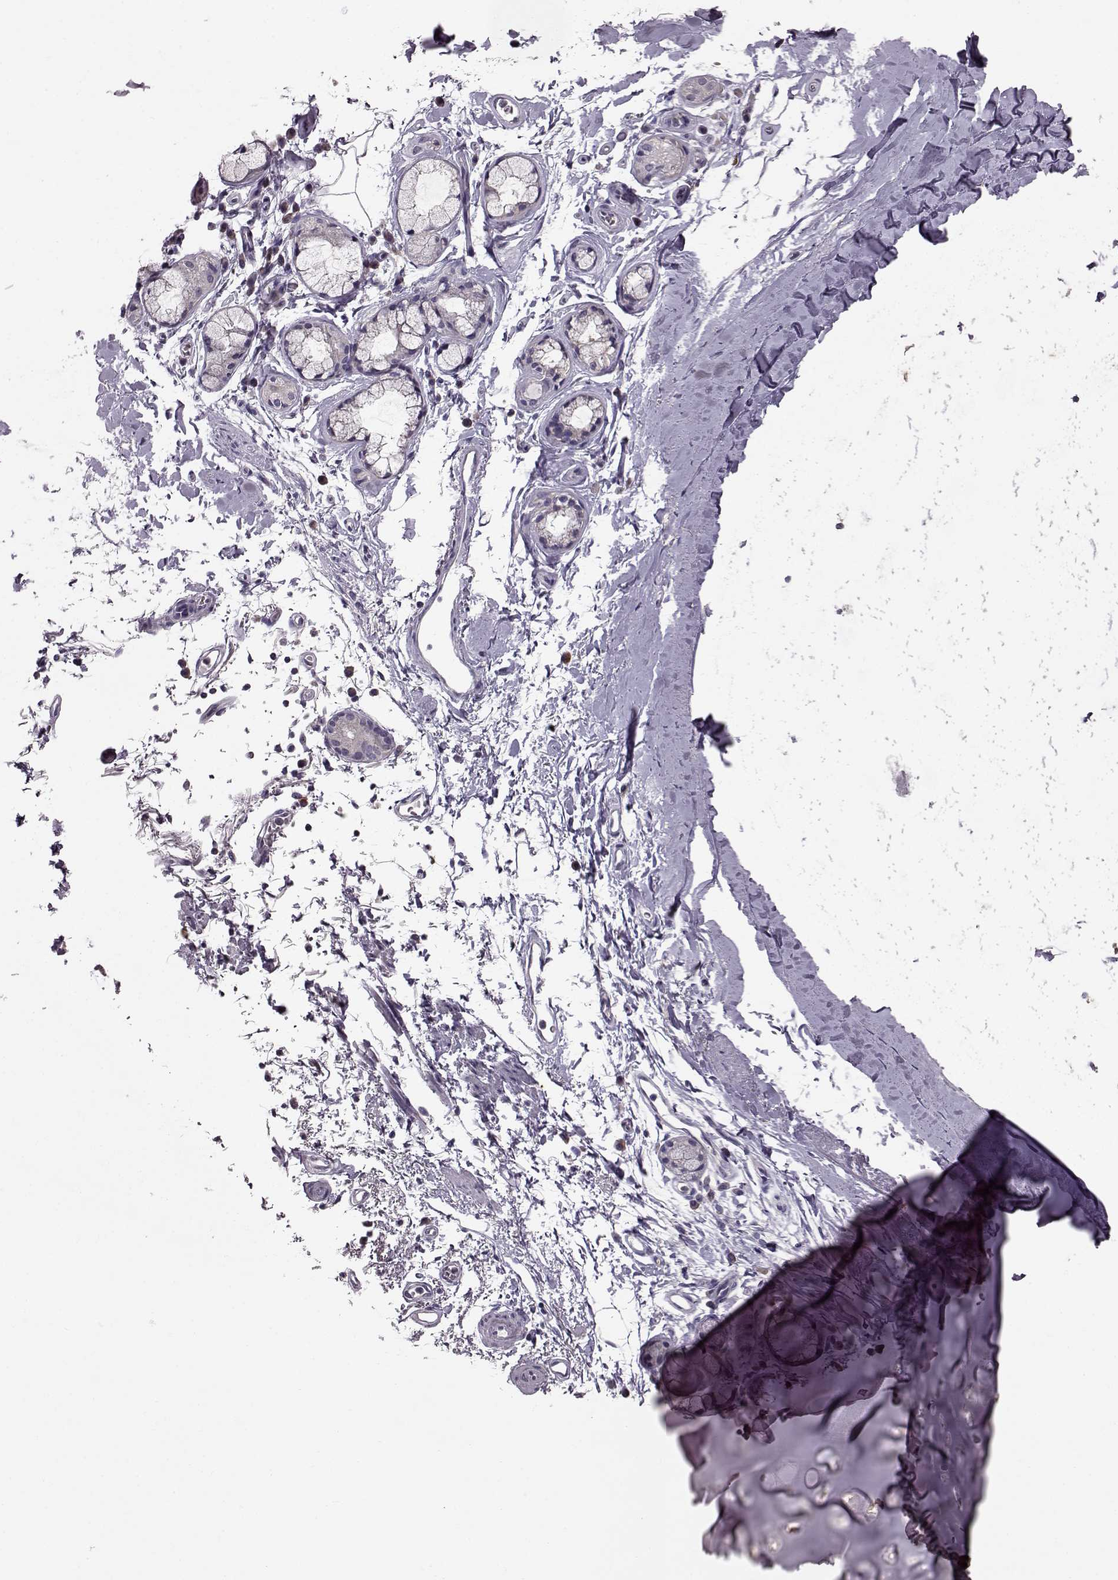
{"staining": {"intensity": "negative", "quantity": "none", "location": "none"}, "tissue": "adipose tissue", "cell_type": "Adipocytes", "image_type": "normal", "snomed": [{"axis": "morphology", "description": "Normal tissue, NOS"}, {"axis": "topography", "description": "Lymph node"}, {"axis": "topography", "description": "Bronchus"}], "caption": "Adipose tissue was stained to show a protein in brown. There is no significant staining in adipocytes. Nuclei are stained in blue.", "gene": "ADGRG2", "patient": {"sex": "female", "age": 70}}